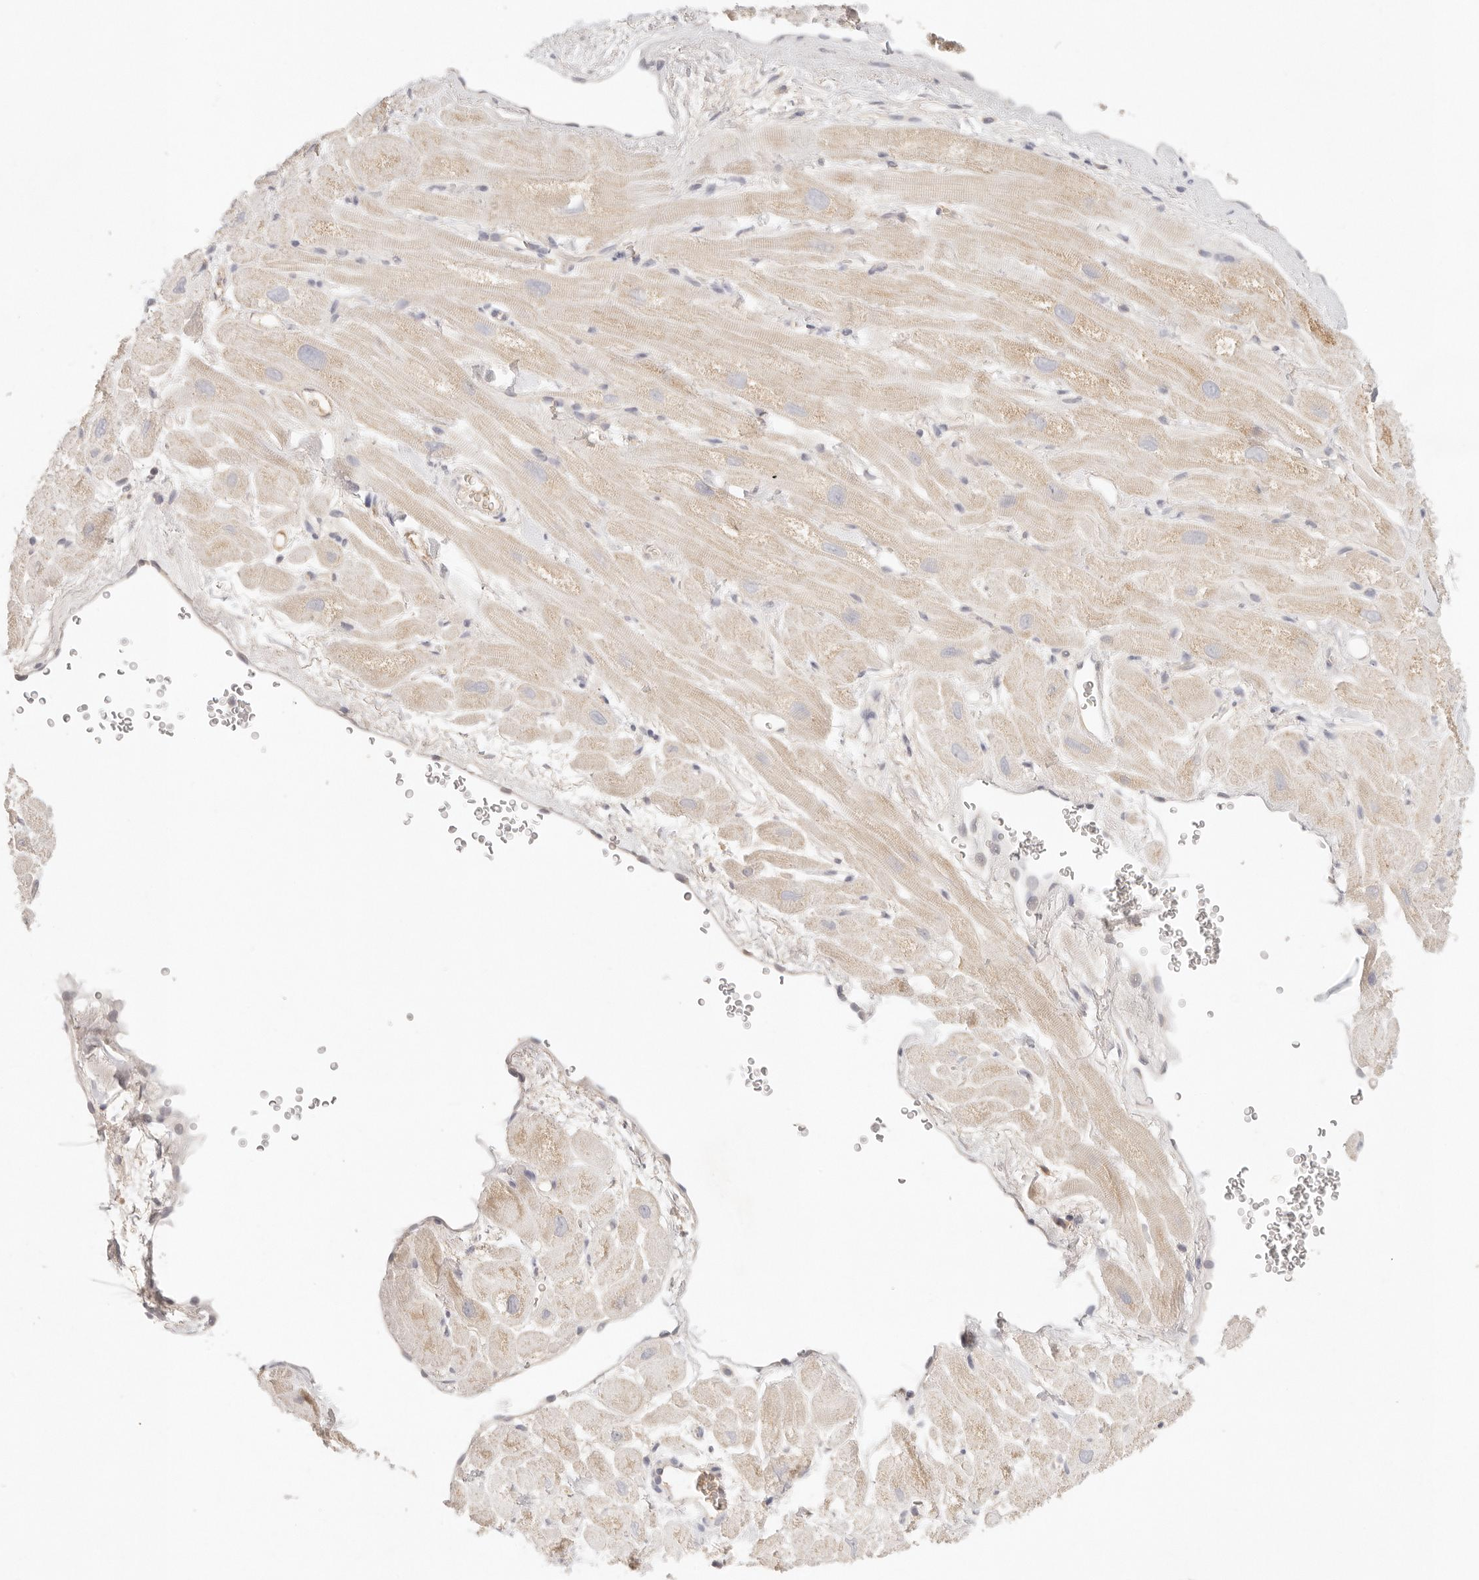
{"staining": {"intensity": "moderate", "quantity": "<25%", "location": "cytoplasmic/membranous"}, "tissue": "heart muscle", "cell_type": "Cardiomyocytes", "image_type": "normal", "snomed": [{"axis": "morphology", "description": "Normal tissue, NOS"}, {"axis": "topography", "description": "Heart"}], "caption": "The histopathology image shows immunohistochemical staining of unremarkable heart muscle. There is moderate cytoplasmic/membranous expression is identified in about <25% of cardiomyocytes.", "gene": "SPHK1", "patient": {"sex": "male", "age": 49}}